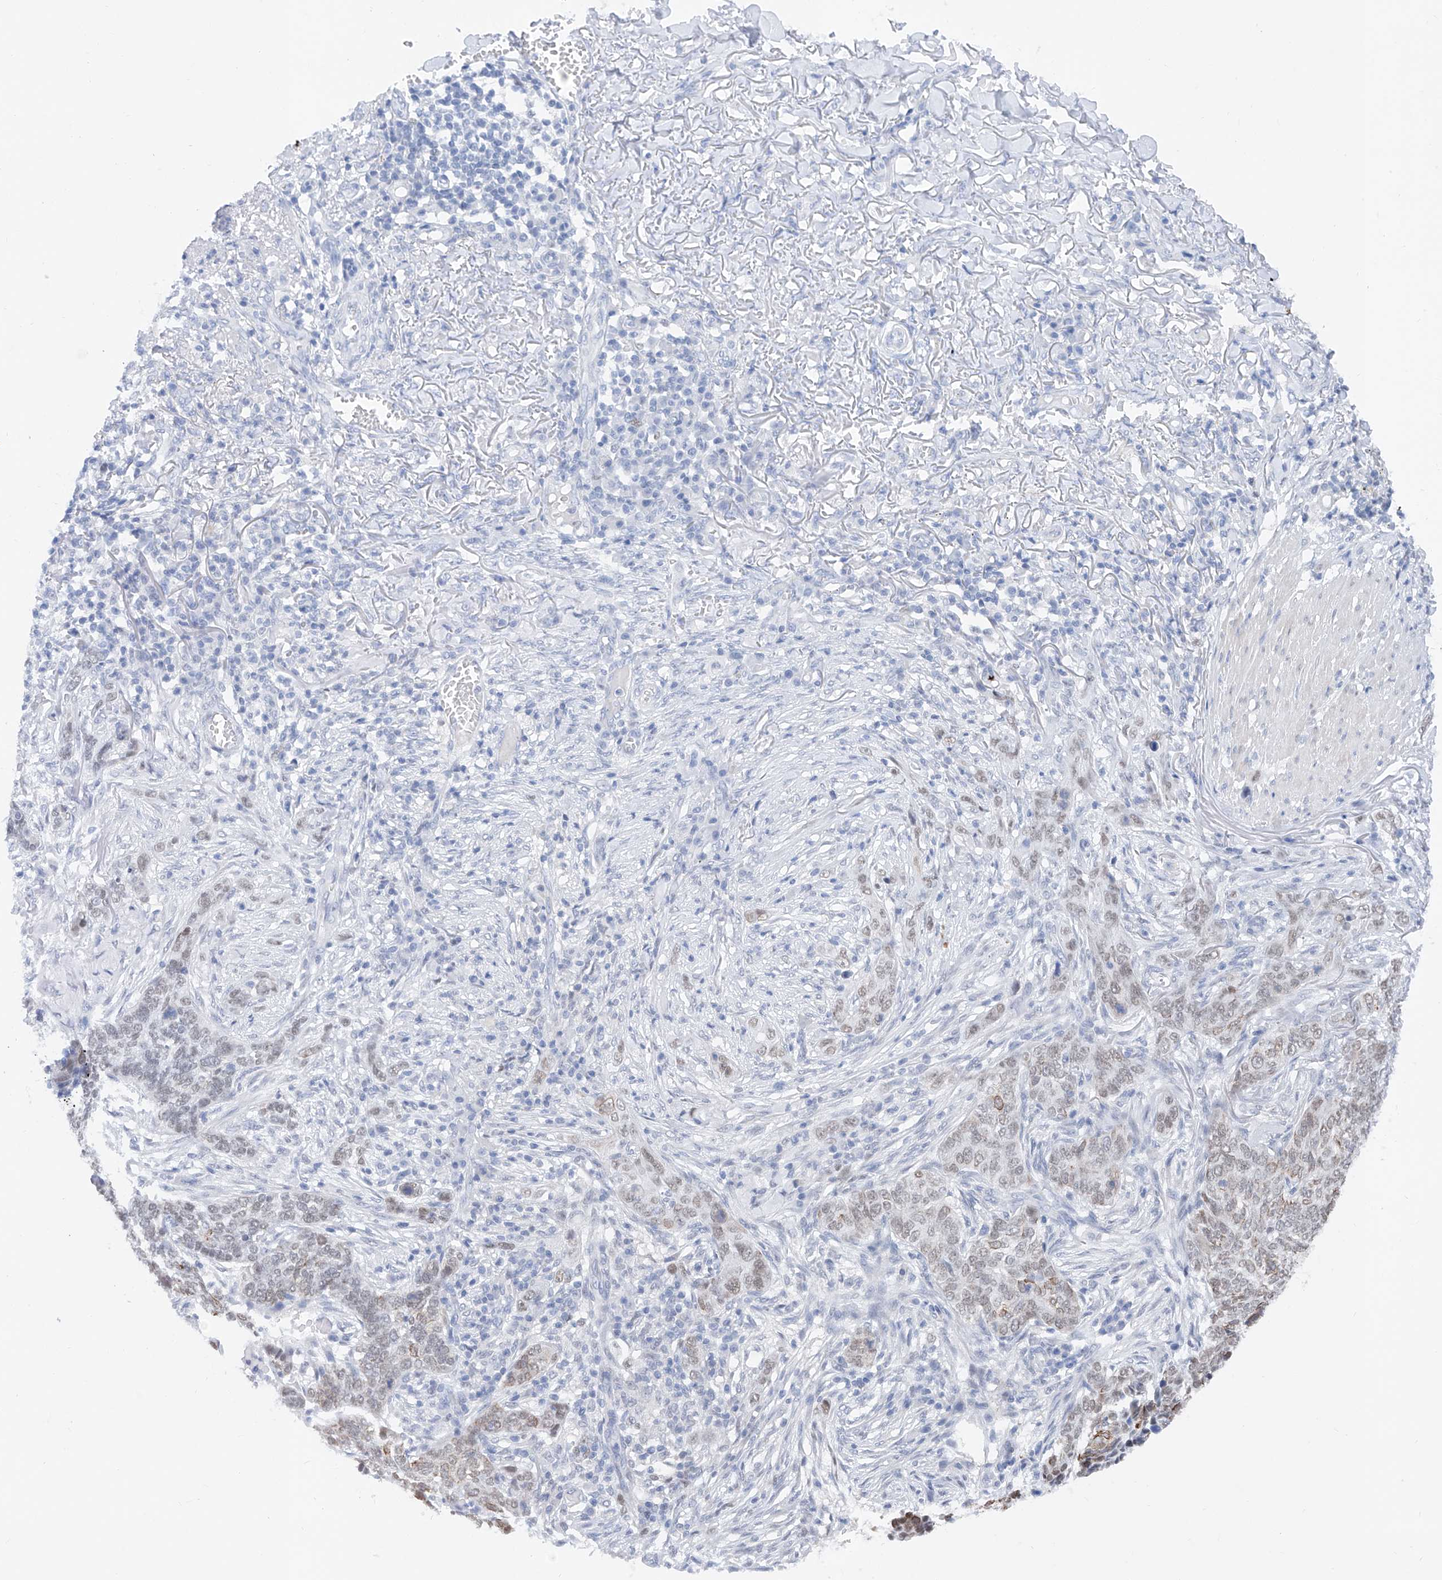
{"staining": {"intensity": "weak", "quantity": "<25%", "location": "cytoplasmic/membranous,nuclear"}, "tissue": "skin cancer", "cell_type": "Tumor cells", "image_type": "cancer", "snomed": [{"axis": "morphology", "description": "Basal cell carcinoma"}, {"axis": "topography", "description": "Skin"}], "caption": "A micrograph of human skin basal cell carcinoma is negative for staining in tumor cells.", "gene": "SNRNP200", "patient": {"sex": "male", "age": 85}}